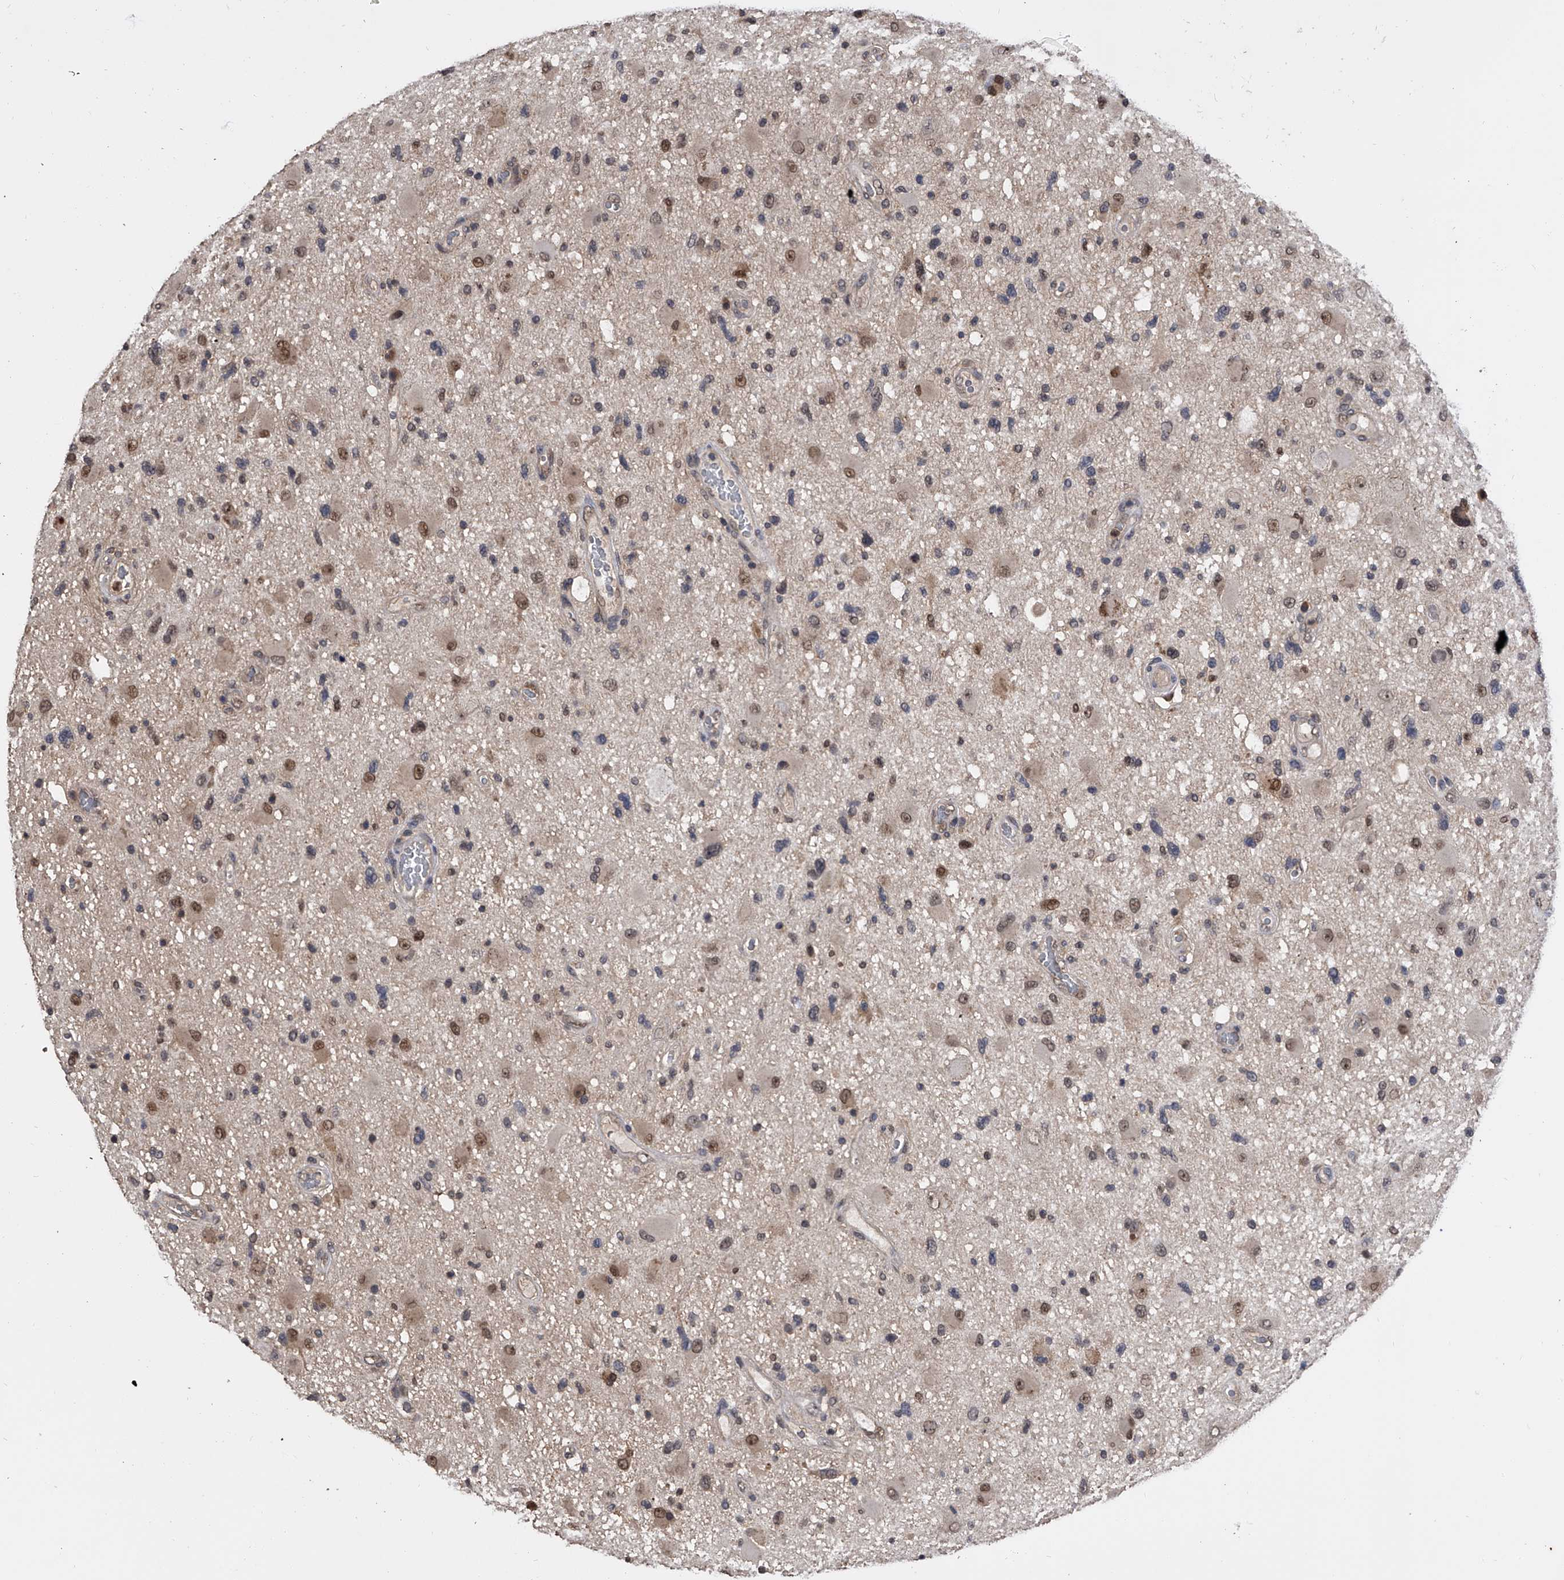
{"staining": {"intensity": "moderate", "quantity": "<25%", "location": "nuclear"}, "tissue": "glioma", "cell_type": "Tumor cells", "image_type": "cancer", "snomed": [{"axis": "morphology", "description": "Glioma, malignant, High grade"}, {"axis": "topography", "description": "Brain"}], "caption": "Immunohistochemical staining of glioma reveals low levels of moderate nuclear positivity in about <25% of tumor cells.", "gene": "EFCAB7", "patient": {"sex": "male", "age": 33}}